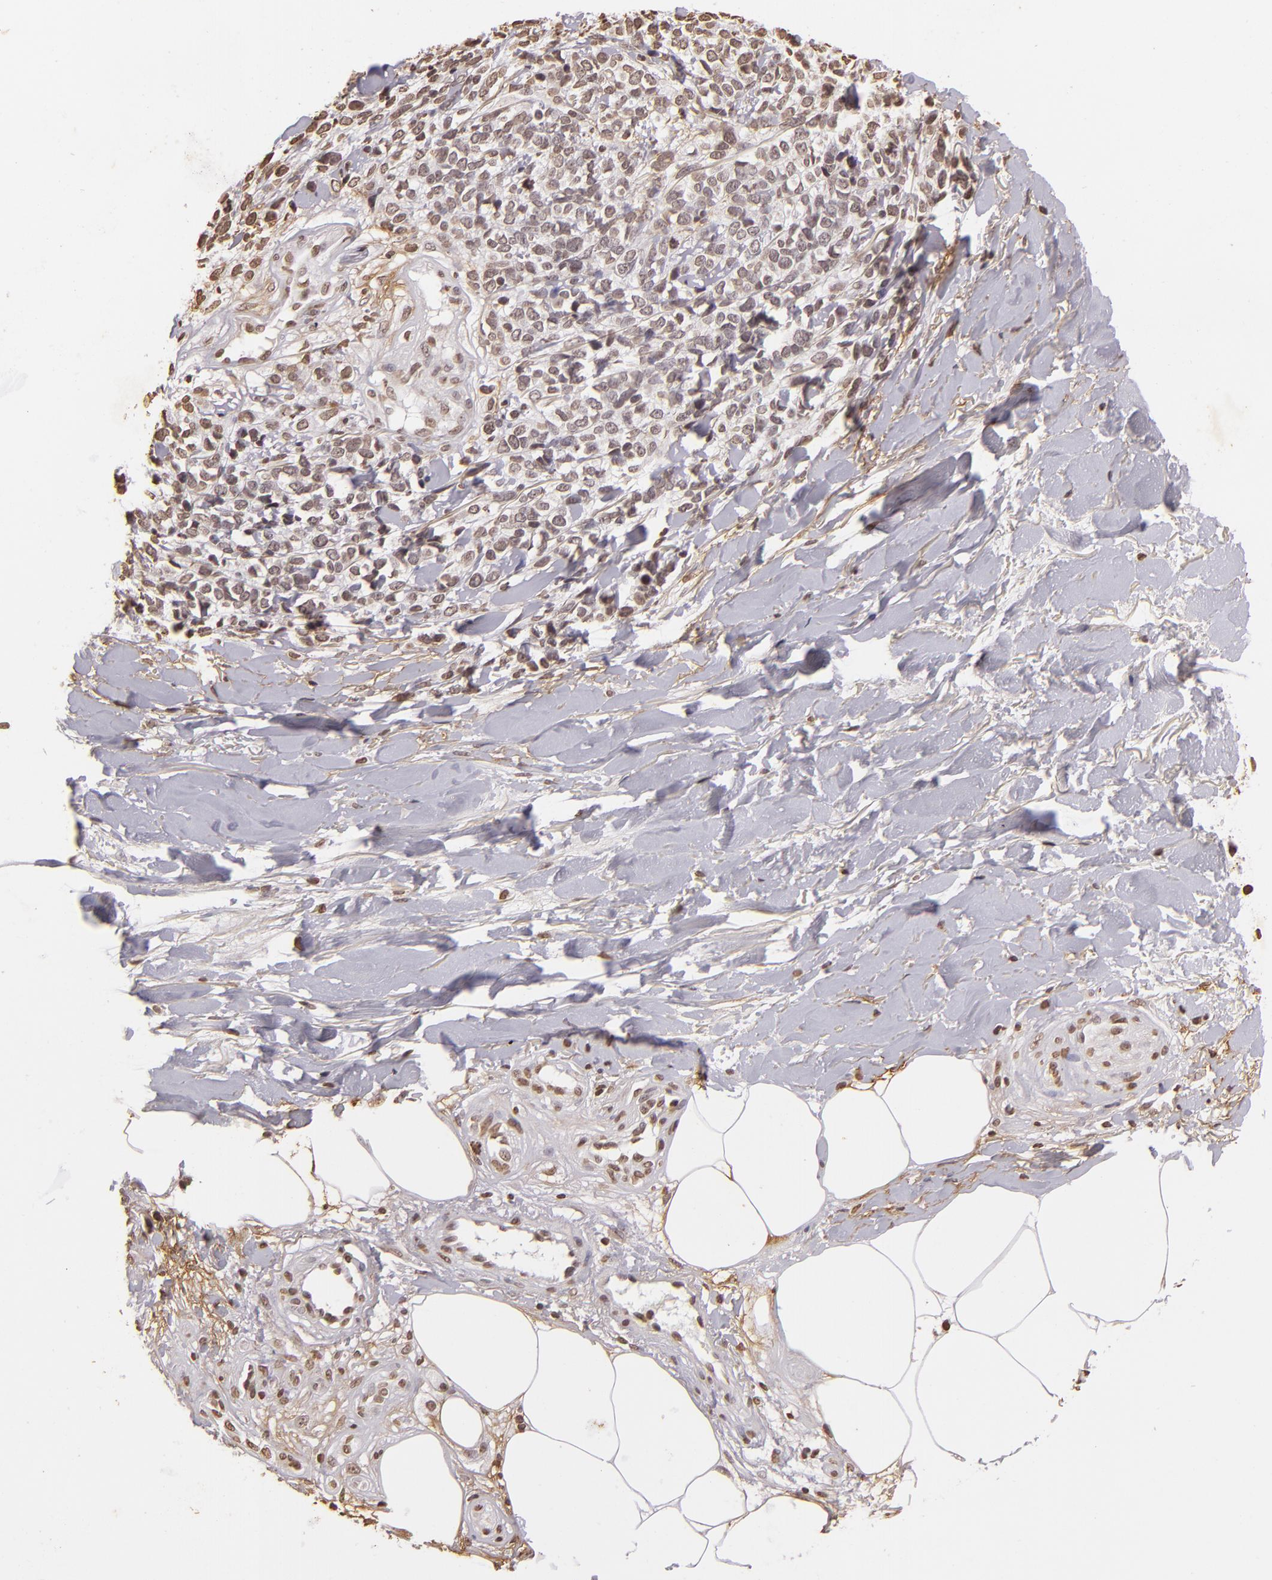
{"staining": {"intensity": "weak", "quantity": "25%-75%", "location": "nuclear"}, "tissue": "melanoma", "cell_type": "Tumor cells", "image_type": "cancer", "snomed": [{"axis": "morphology", "description": "Malignant melanoma, NOS"}, {"axis": "topography", "description": "Skin"}], "caption": "Malignant melanoma stained with a protein marker displays weak staining in tumor cells.", "gene": "THRB", "patient": {"sex": "female", "age": 85}}